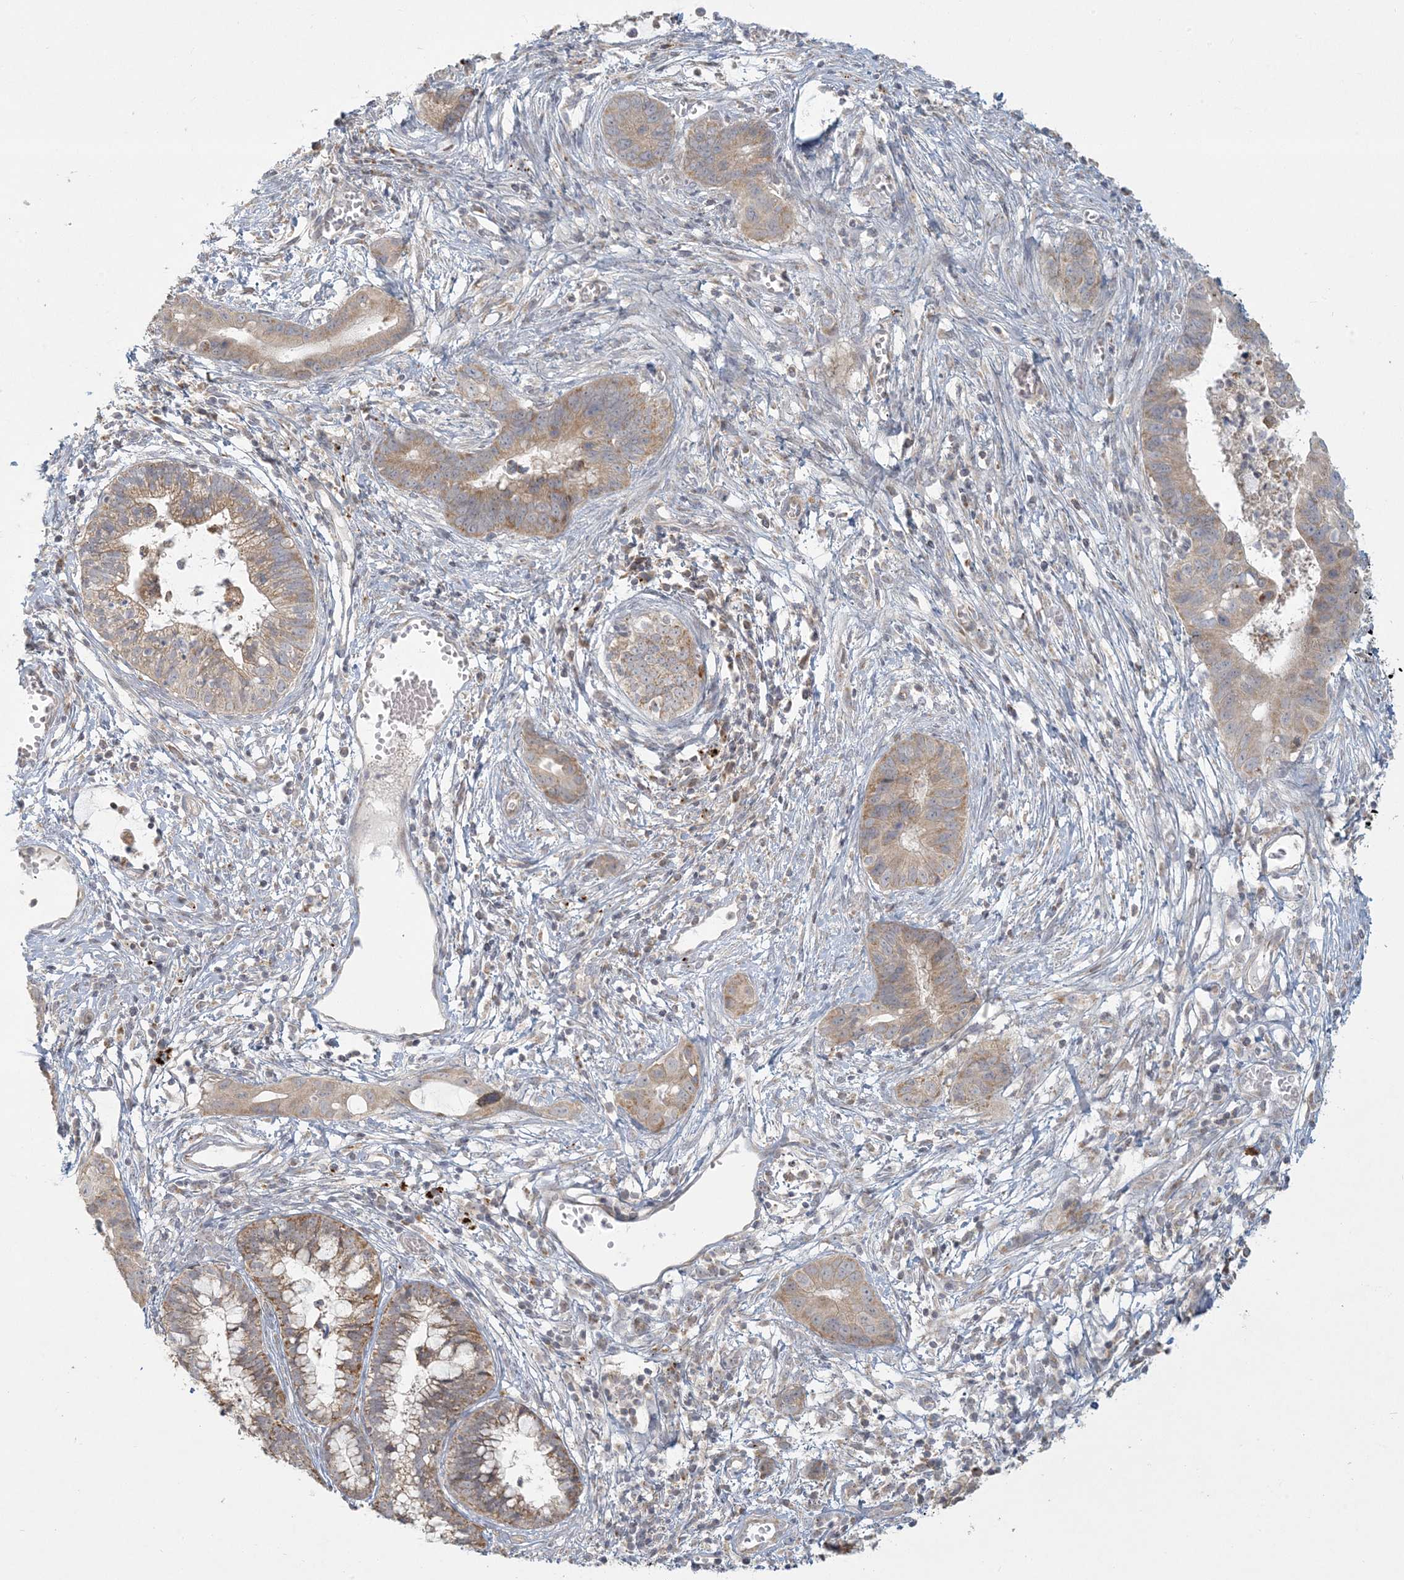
{"staining": {"intensity": "moderate", "quantity": ">75%", "location": "cytoplasmic/membranous"}, "tissue": "cervical cancer", "cell_type": "Tumor cells", "image_type": "cancer", "snomed": [{"axis": "morphology", "description": "Adenocarcinoma, NOS"}, {"axis": "topography", "description": "Cervix"}], "caption": "Cervical adenocarcinoma tissue reveals moderate cytoplasmic/membranous staining in about >75% of tumor cells", "gene": "MCAT", "patient": {"sex": "female", "age": 44}}